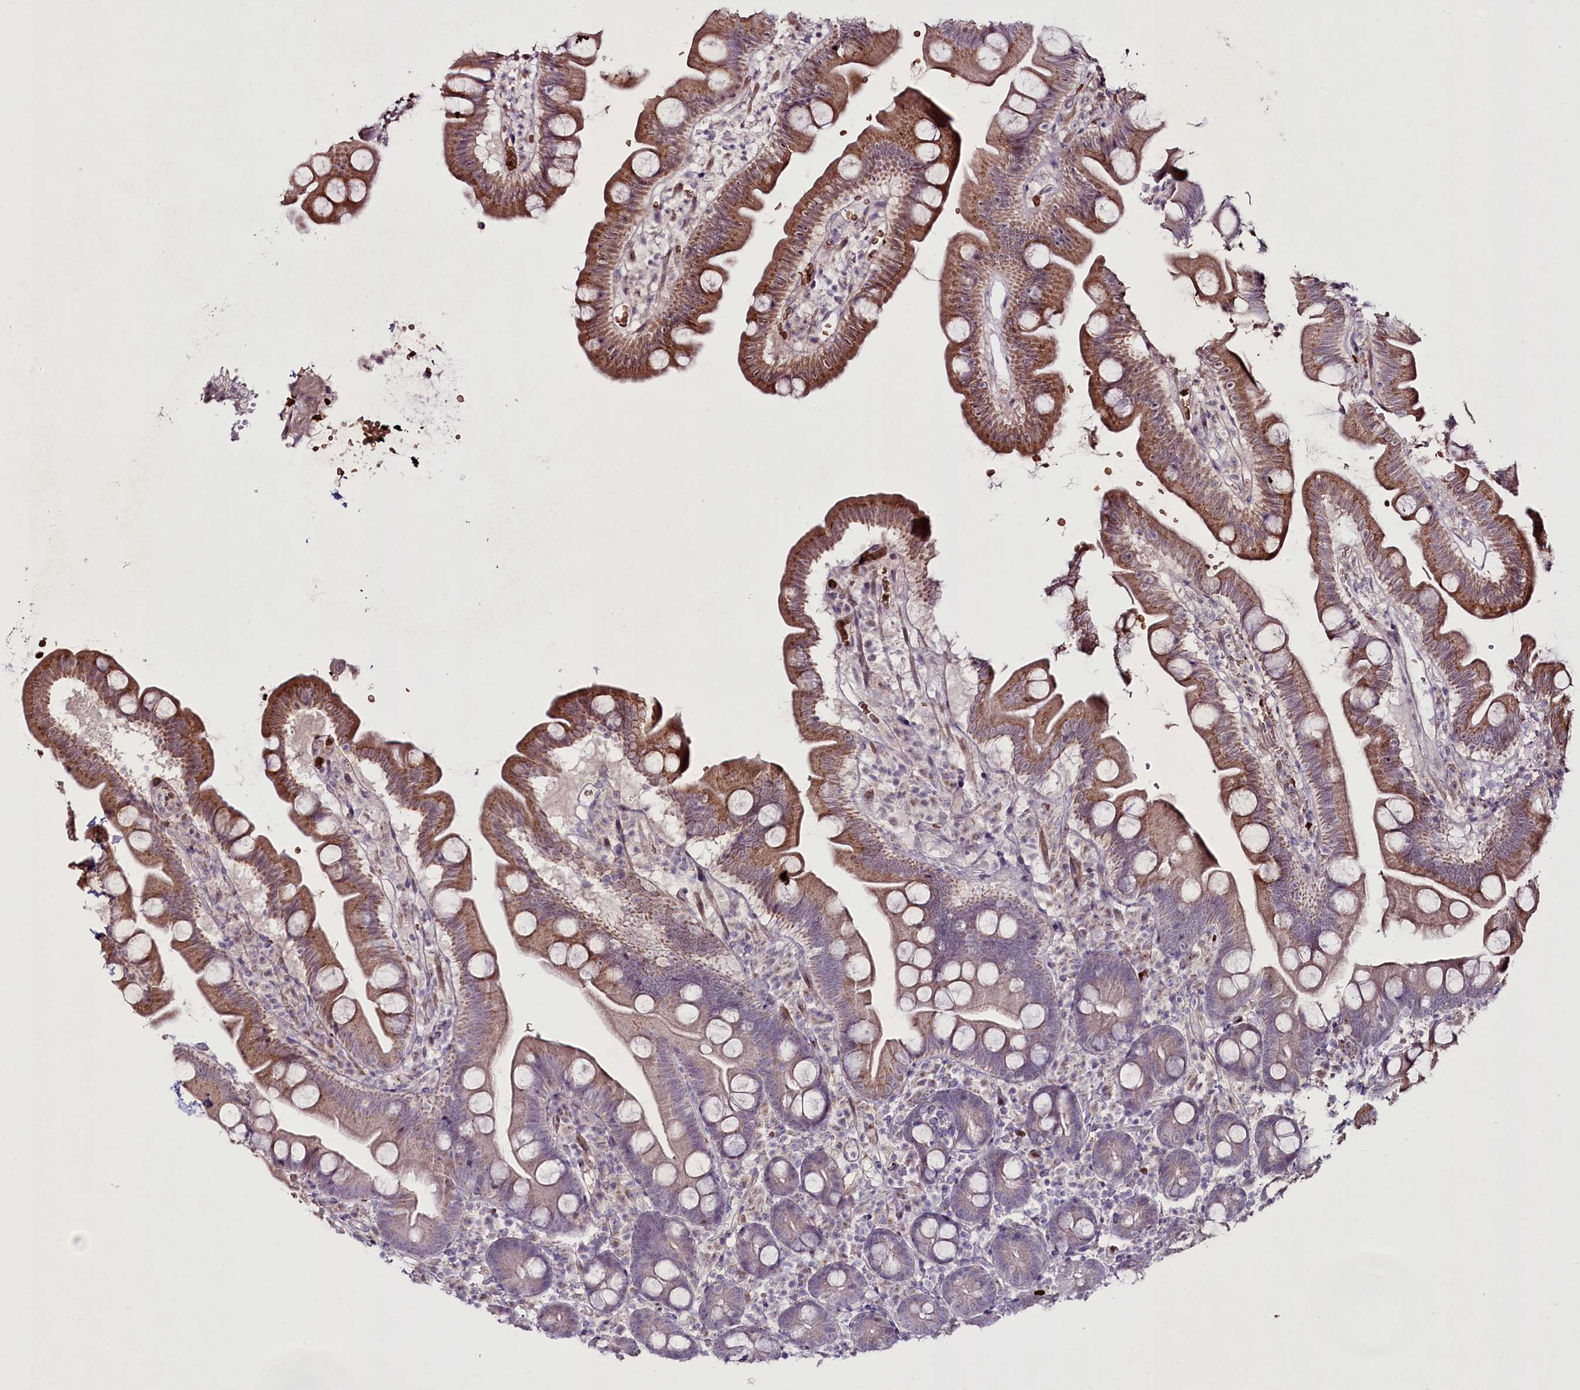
{"staining": {"intensity": "moderate", "quantity": "25%-75%", "location": "cytoplasmic/membranous"}, "tissue": "small intestine", "cell_type": "Glandular cells", "image_type": "normal", "snomed": [{"axis": "morphology", "description": "Normal tissue, NOS"}, {"axis": "topography", "description": "Small intestine"}], "caption": "This micrograph exhibits normal small intestine stained with IHC to label a protein in brown. The cytoplasmic/membranous of glandular cells show moderate positivity for the protein. Nuclei are counter-stained blue.", "gene": "SUSD3", "patient": {"sex": "female", "age": 68}}